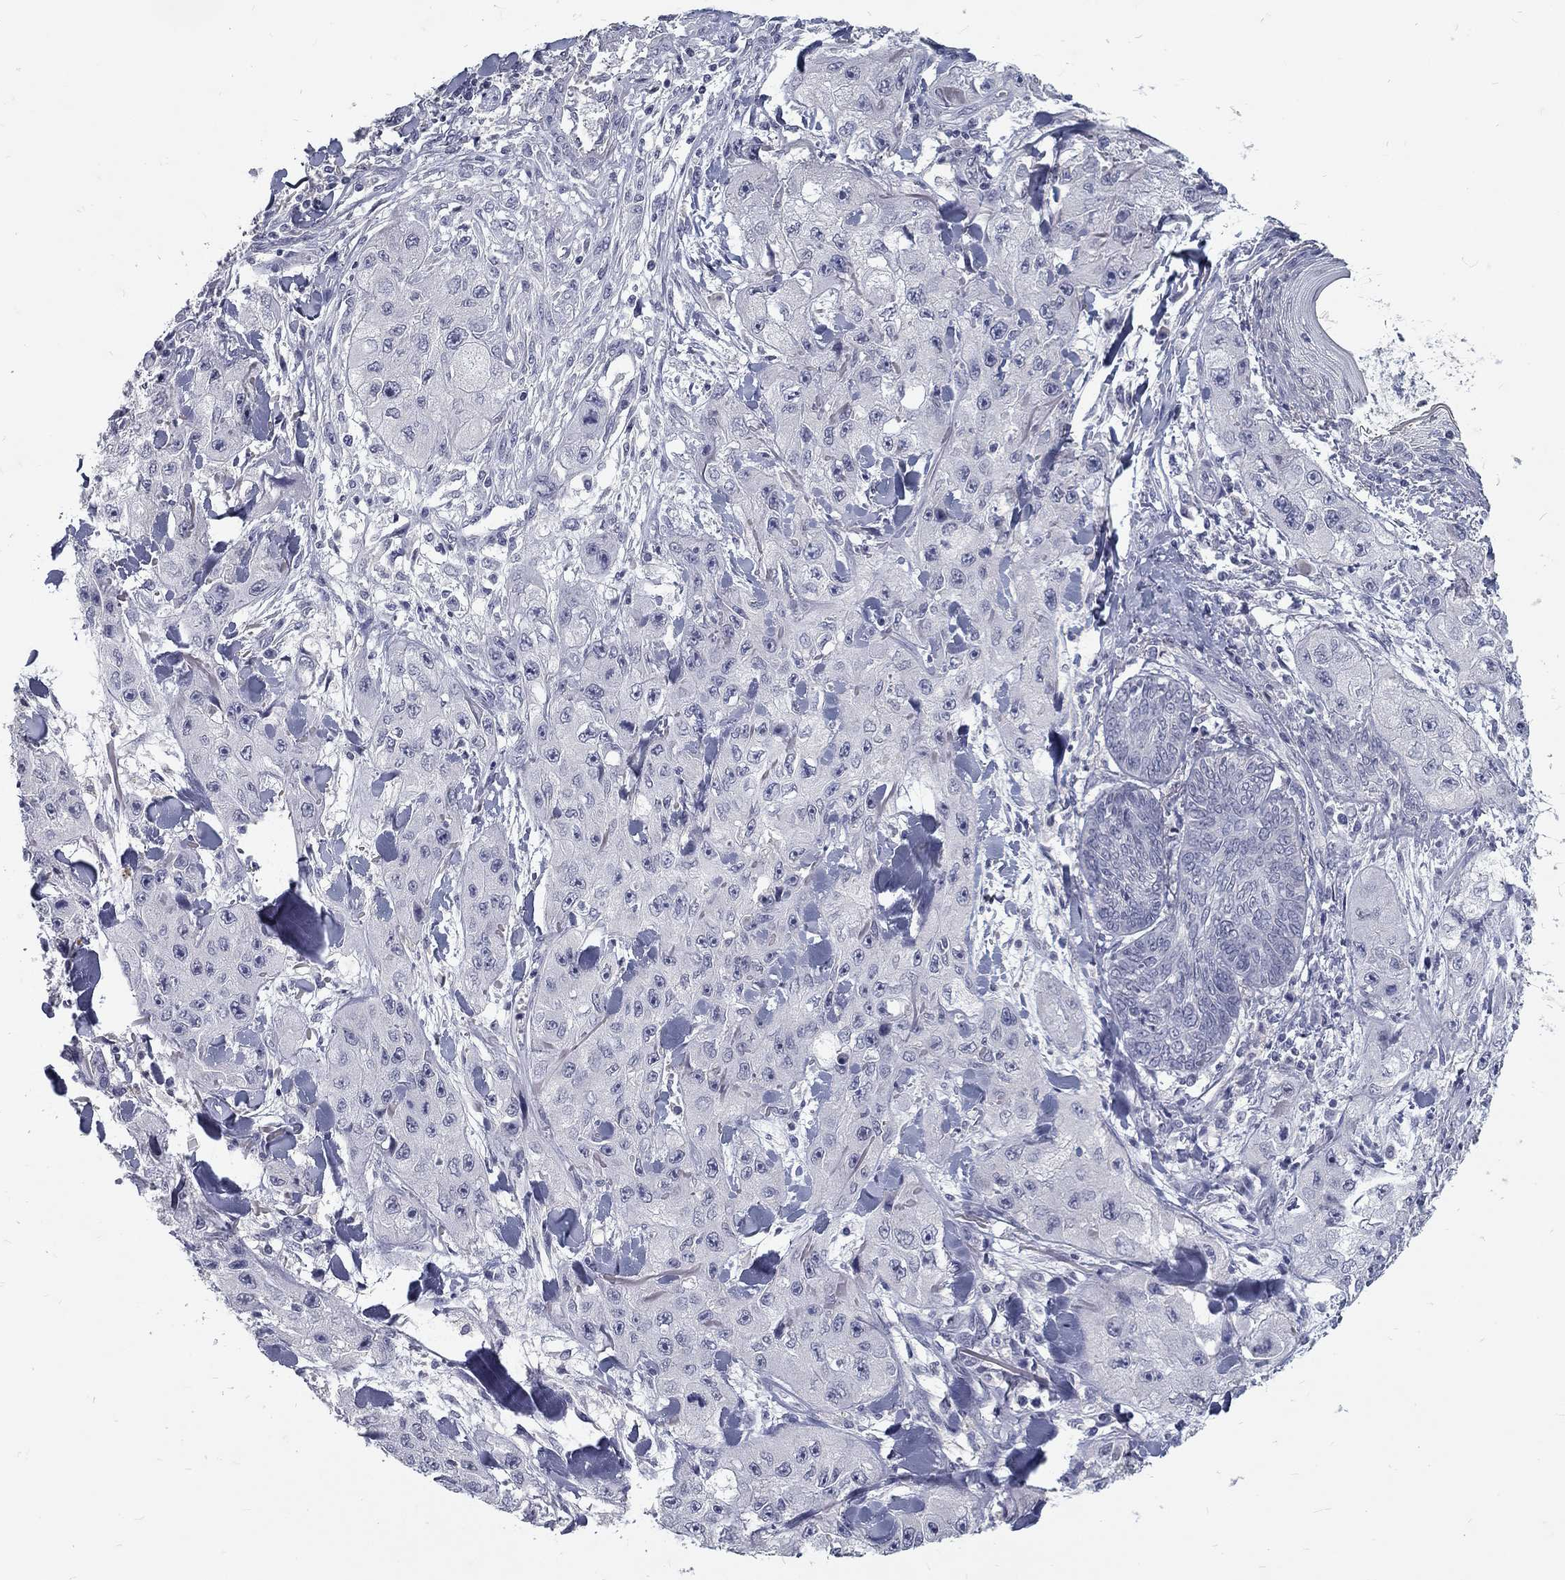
{"staining": {"intensity": "negative", "quantity": "none", "location": "none"}, "tissue": "skin cancer", "cell_type": "Tumor cells", "image_type": "cancer", "snomed": [{"axis": "morphology", "description": "Squamous cell carcinoma, NOS"}, {"axis": "topography", "description": "Skin"}, {"axis": "topography", "description": "Subcutis"}], "caption": "Histopathology image shows no significant protein positivity in tumor cells of skin cancer.", "gene": "NOS1", "patient": {"sex": "male", "age": 73}}